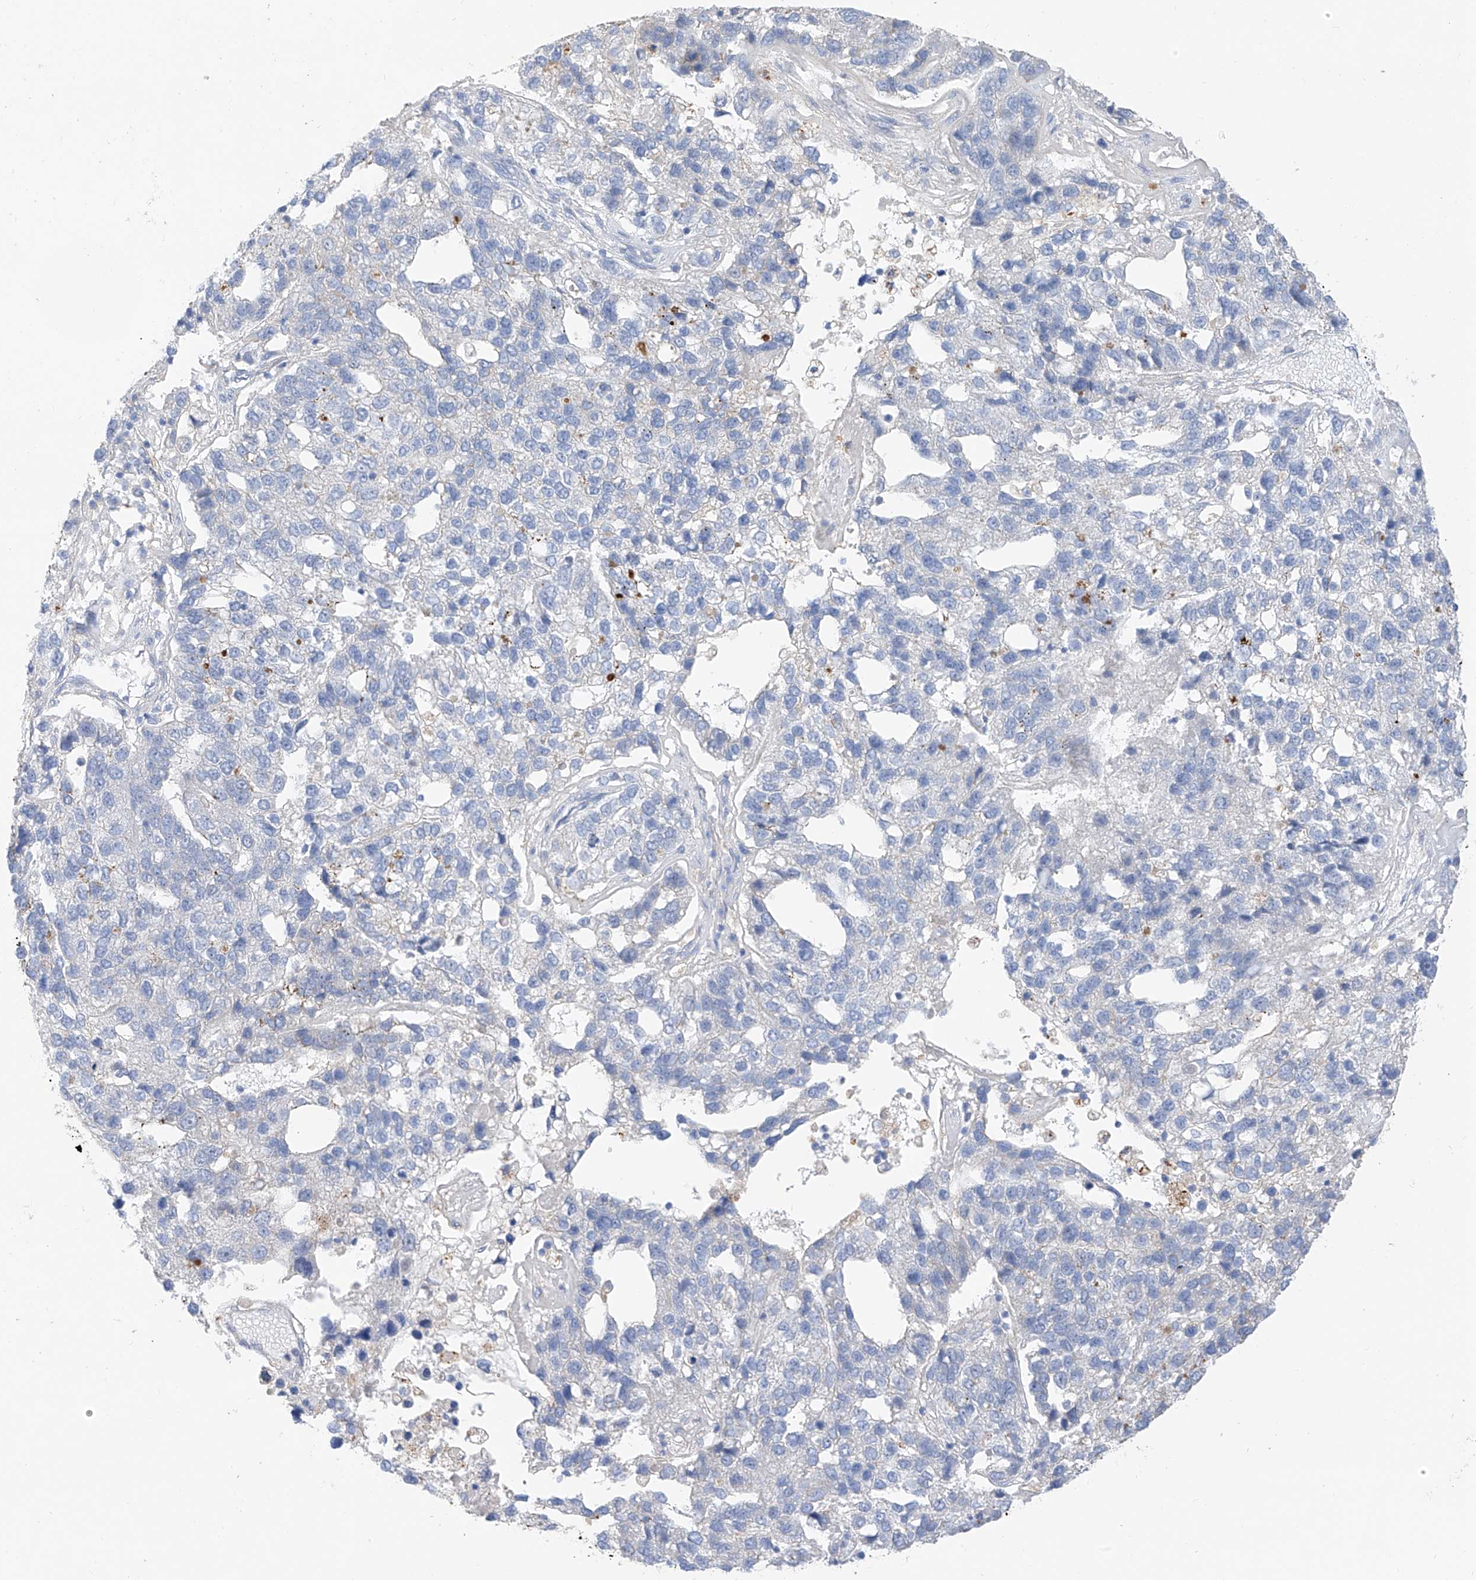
{"staining": {"intensity": "negative", "quantity": "none", "location": "none"}, "tissue": "pancreatic cancer", "cell_type": "Tumor cells", "image_type": "cancer", "snomed": [{"axis": "morphology", "description": "Adenocarcinoma, NOS"}, {"axis": "topography", "description": "Pancreas"}], "caption": "Immunohistochemistry micrograph of pancreatic adenocarcinoma stained for a protein (brown), which exhibits no expression in tumor cells.", "gene": "ITGA9", "patient": {"sex": "female", "age": 61}}